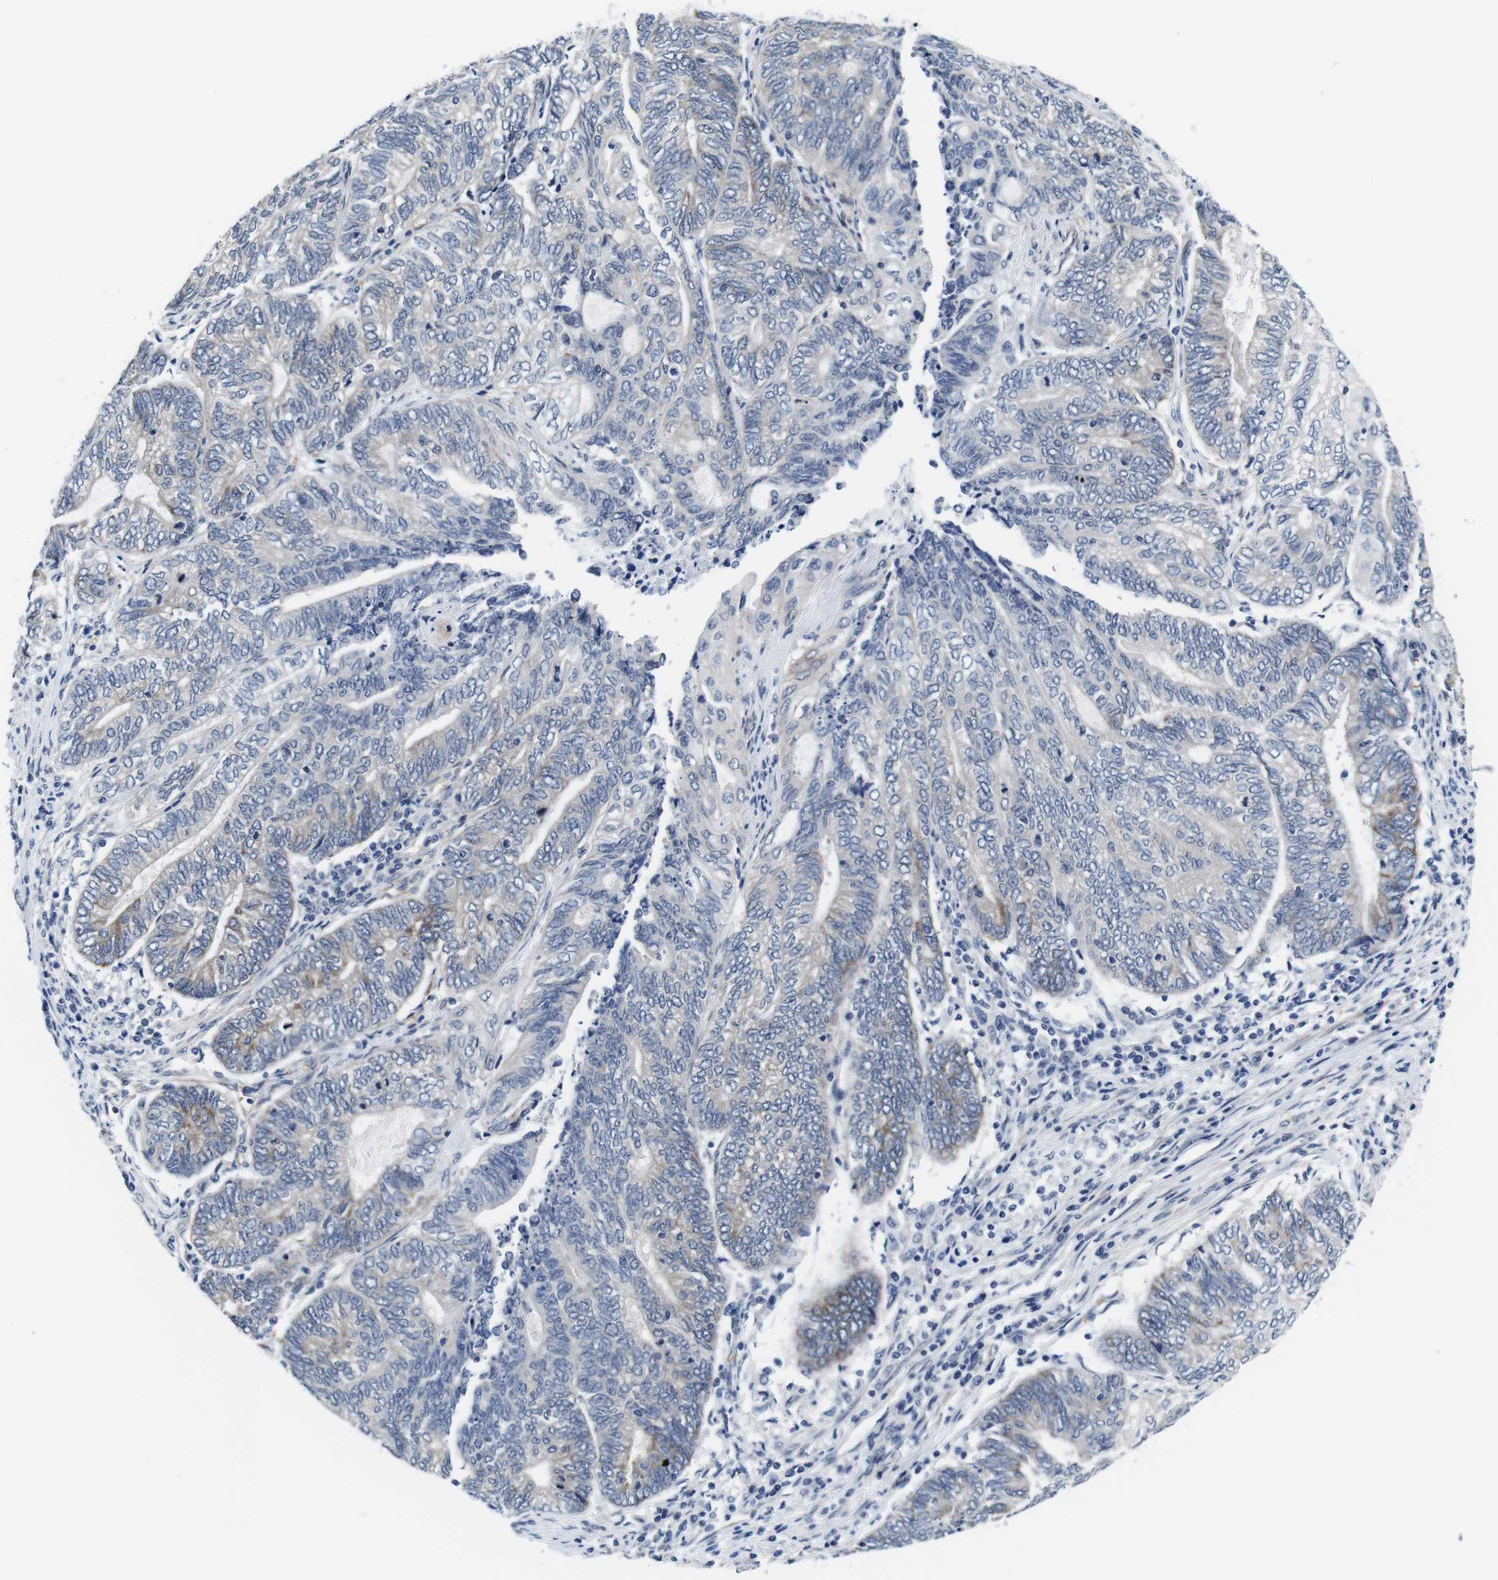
{"staining": {"intensity": "weak", "quantity": "<25%", "location": "cytoplasmic/membranous"}, "tissue": "endometrial cancer", "cell_type": "Tumor cells", "image_type": "cancer", "snomed": [{"axis": "morphology", "description": "Adenocarcinoma, NOS"}, {"axis": "topography", "description": "Uterus"}, {"axis": "topography", "description": "Endometrium"}], "caption": "High magnification brightfield microscopy of adenocarcinoma (endometrial) stained with DAB (brown) and counterstained with hematoxylin (blue): tumor cells show no significant staining. (Immunohistochemistry (ihc), brightfield microscopy, high magnification).", "gene": "SOCS3", "patient": {"sex": "female", "age": 70}}